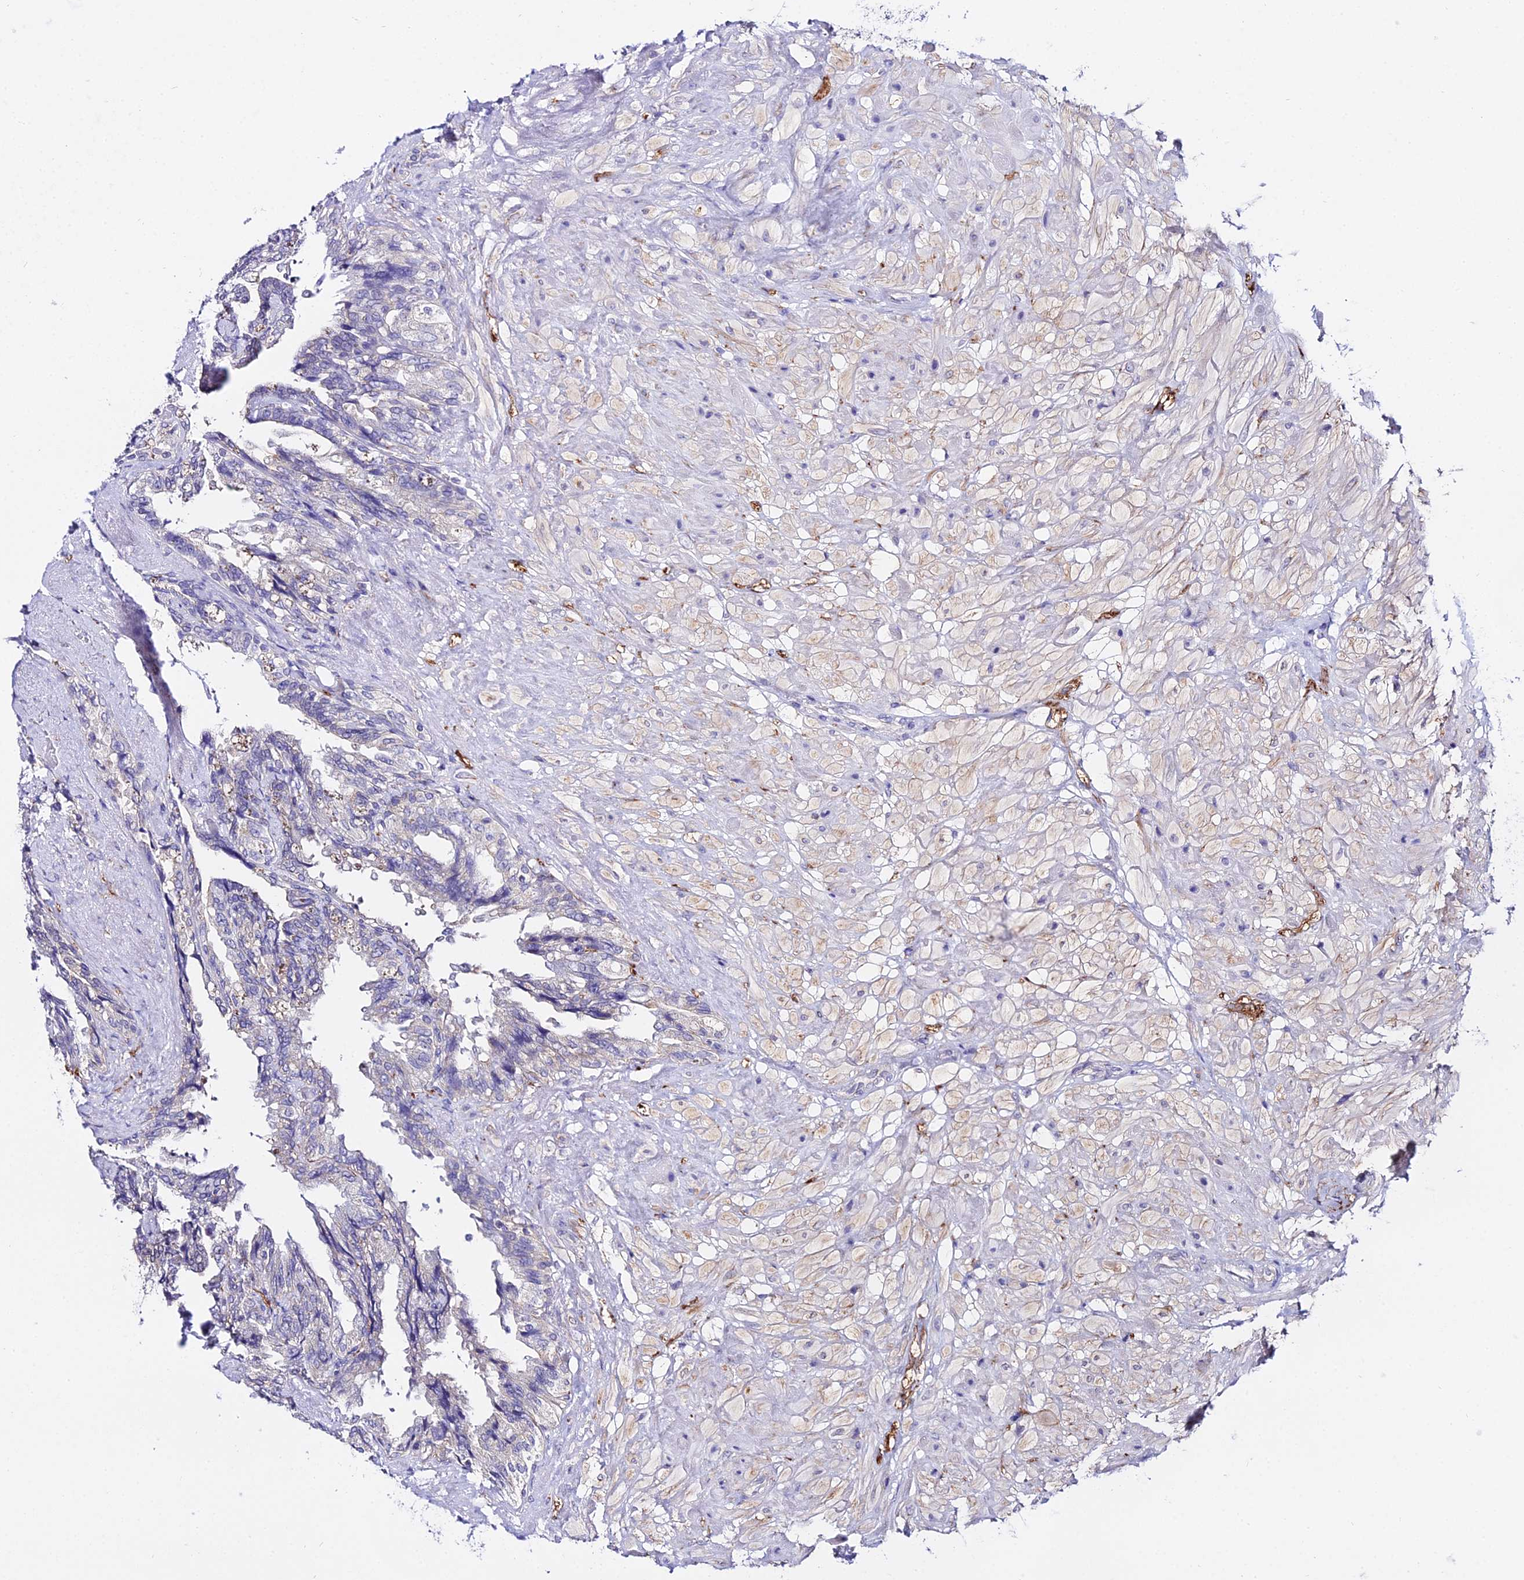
{"staining": {"intensity": "weak", "quantity": "<25%", "location": "cytoplasmic/membranous"}, "tissue": "seminal vesicle", "cell_type": "Glandular cells", "image_type": "normal", "snomed": [{"axis": "morphology", "description": "Normal tissue, NOS"}, {"axis": "topography", "description": "Seminal veicle"}, {"axis": "topography", "description": "Peripheral nerve tissue"}], "caption": "A micrograph of seminal vesicle stained for a protein demonstrates no brown staining in glandular cells. The staining was performed using DAB to visualize the protein expression in brown, while the nuclei were stained in blue with hematoxylin (Magnification: 20x).", "gene": "ATG16L2", "patient": {"sex": "male", "age": 60}}